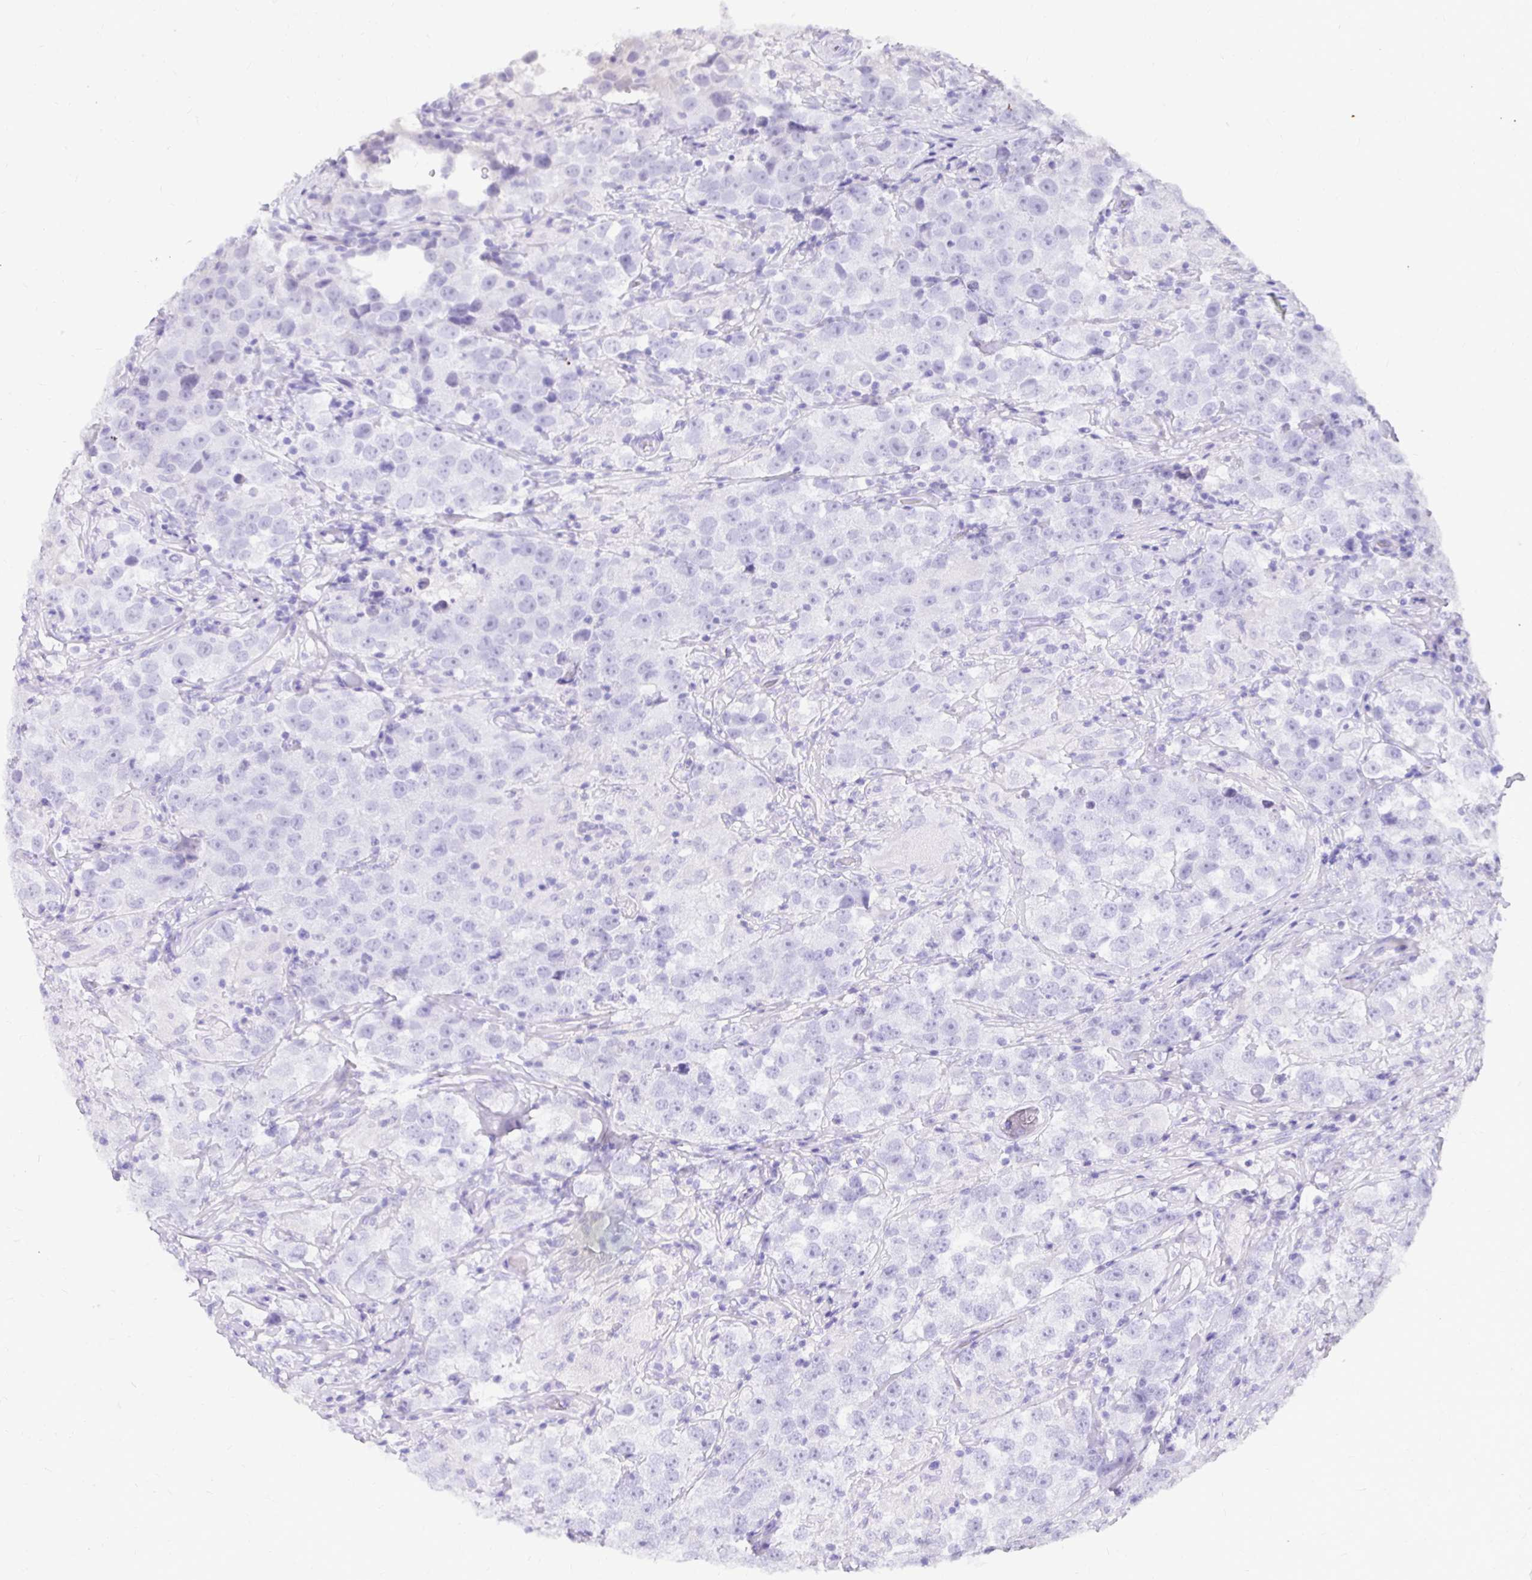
{"staining": {"intensity": "negative", "quantity": "none", "location": "none"}, "tissue": "testis cancer", "cell_type": "Tumor cells", "image_type": "cancer", "snomed": [{"axis": "morphology", "description": "Seminoma, NOS"}, {"axis": "topography", "description": "Testis"}], "caption": "This is an IHC histopathology image of human testis cancer. There is no staining in tumor cells.", "gene": "TAF1D", "patient": {"sex": "male", "age": 46}}